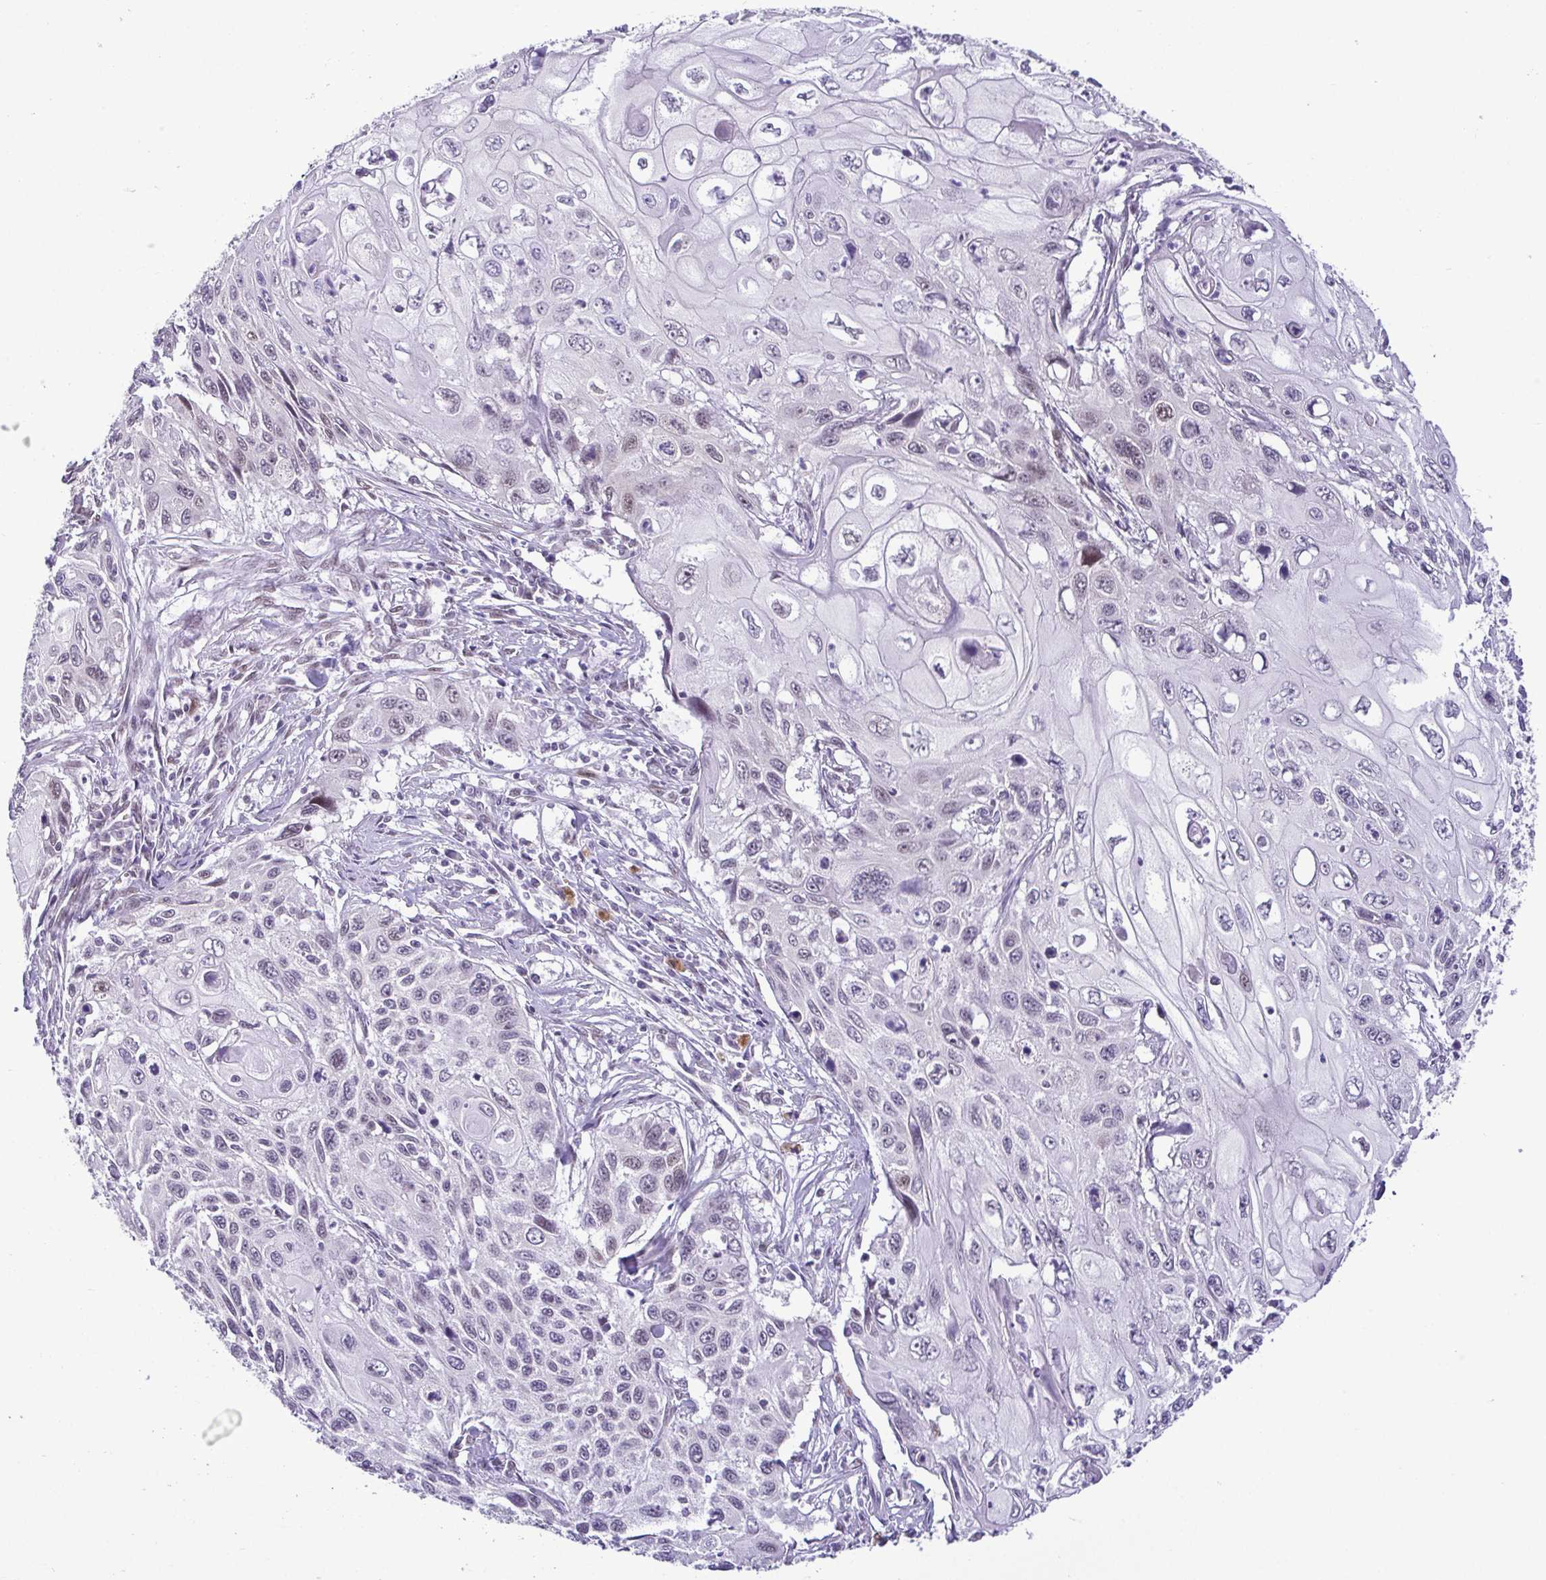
{"staining": {"intensity": "negative", "quantity": "none", "location": "none"}, "tissue": "cervical cancer", "cell_type": "Tumor cells", "image_type": "cancer", "snomed": [{"axis": "morphology", "description": "Squamous cell carcinoma, NOS"}, {"axis": "topography", "description": "Cervix"}], "caption": "Immunohistochemical staining of human cervical squamous cell carcinoma exhibits no significant staining in tumor cells. (IHC, brightfield microscopy, high magnification).", "gene": "RBM3", "patient": {"sex": "female", "age": 70}}